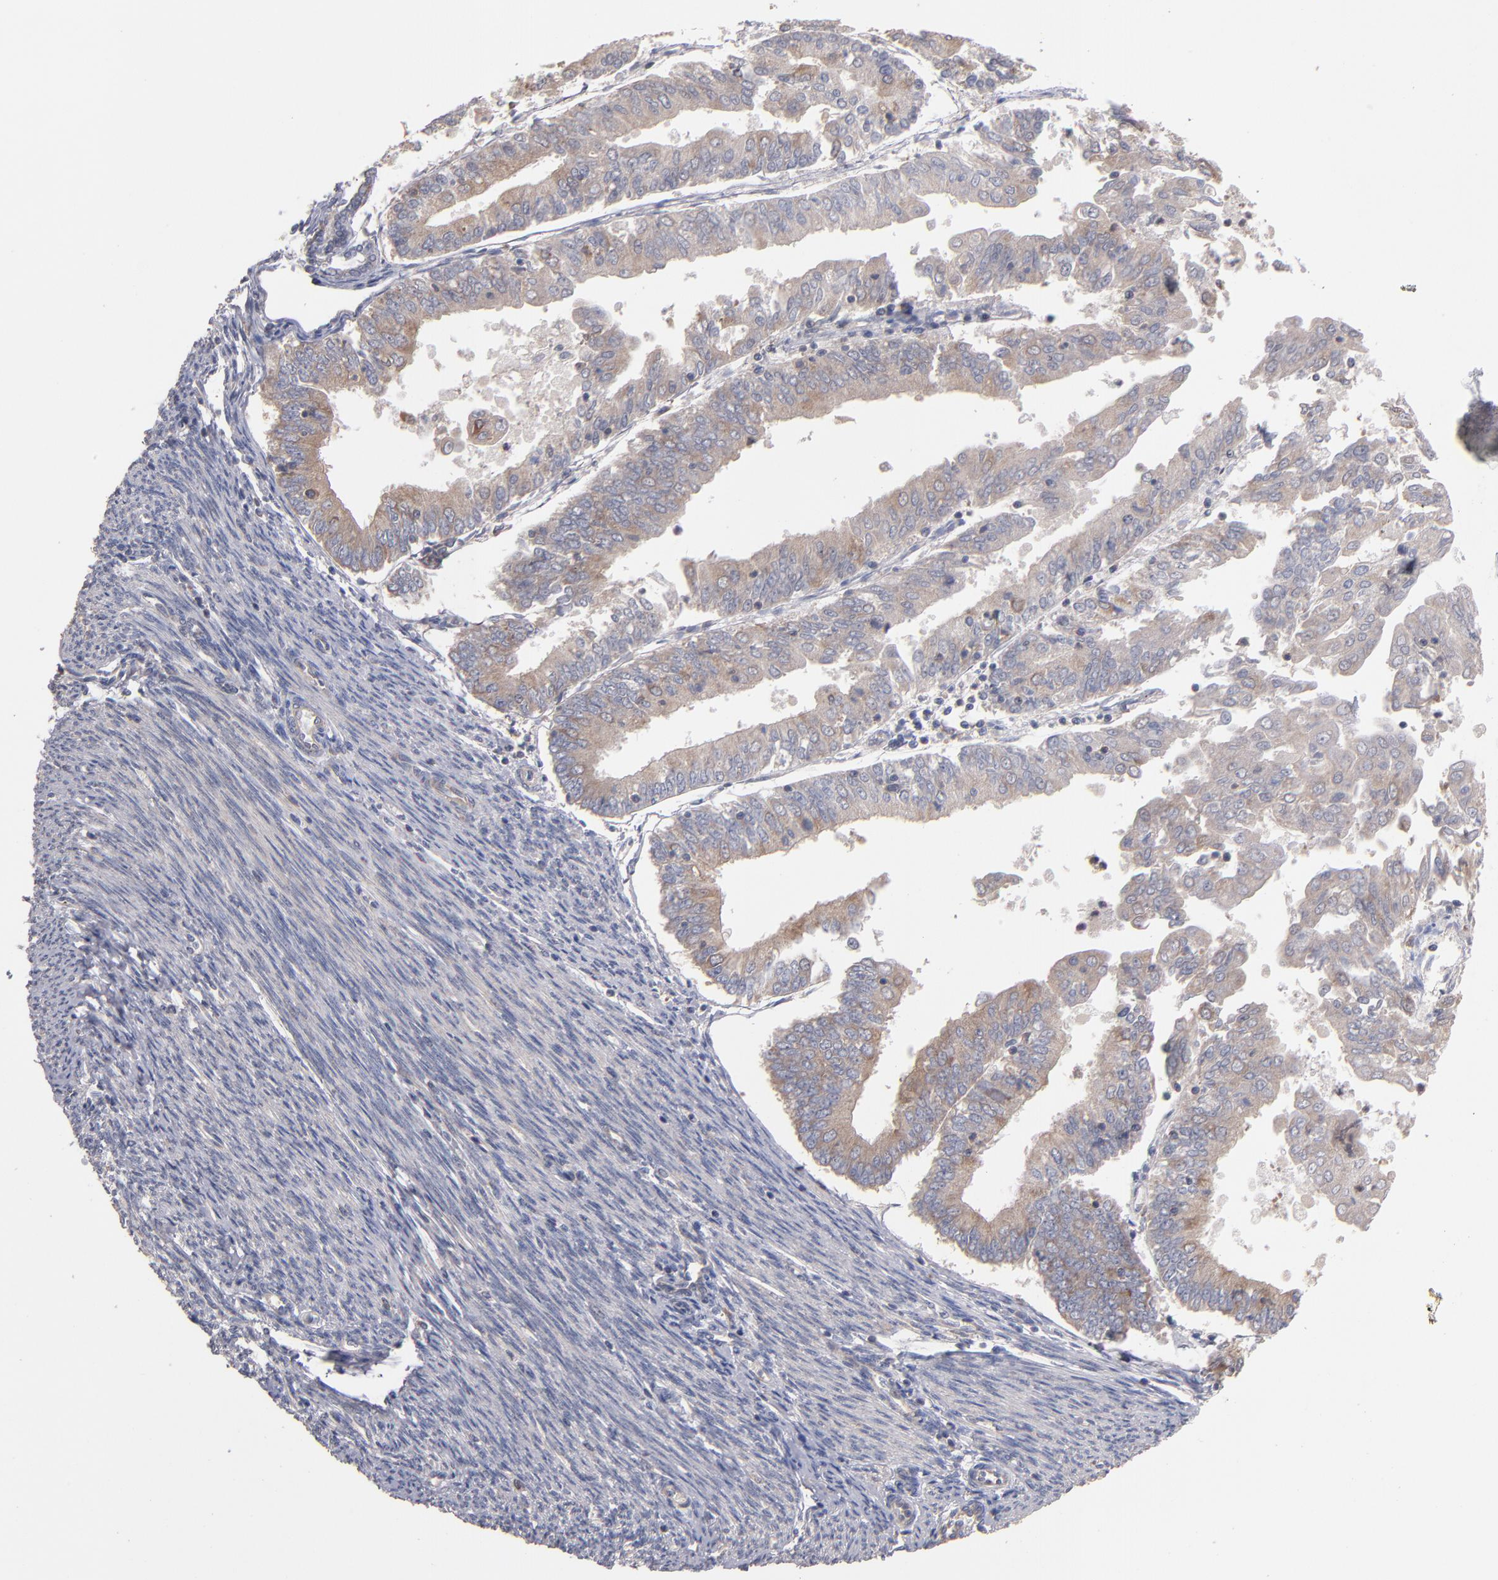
{"staining": {"intensity": "weak", "quantity": ">75%", "location": "cytoplasmic/membranous"}, "tissue": "endometrial cancer", "cell_type": "Tumor cells", "image_type": "cancer", "snomed": [{"axis": "morphology", "description": "Adenocarcinoma, NOS"}, {"axis": "topography", "description": "Endometrium"}], "caption": "The histopathology image reveals immunohistochemical staining of adenocarcinoma (endometrial). There is weak cytoplasmic/membranous positivity is appreciated in about >75% of tumor cells.", "gene": "DACT1", "patient": {"sex": "female", "age": 79}}